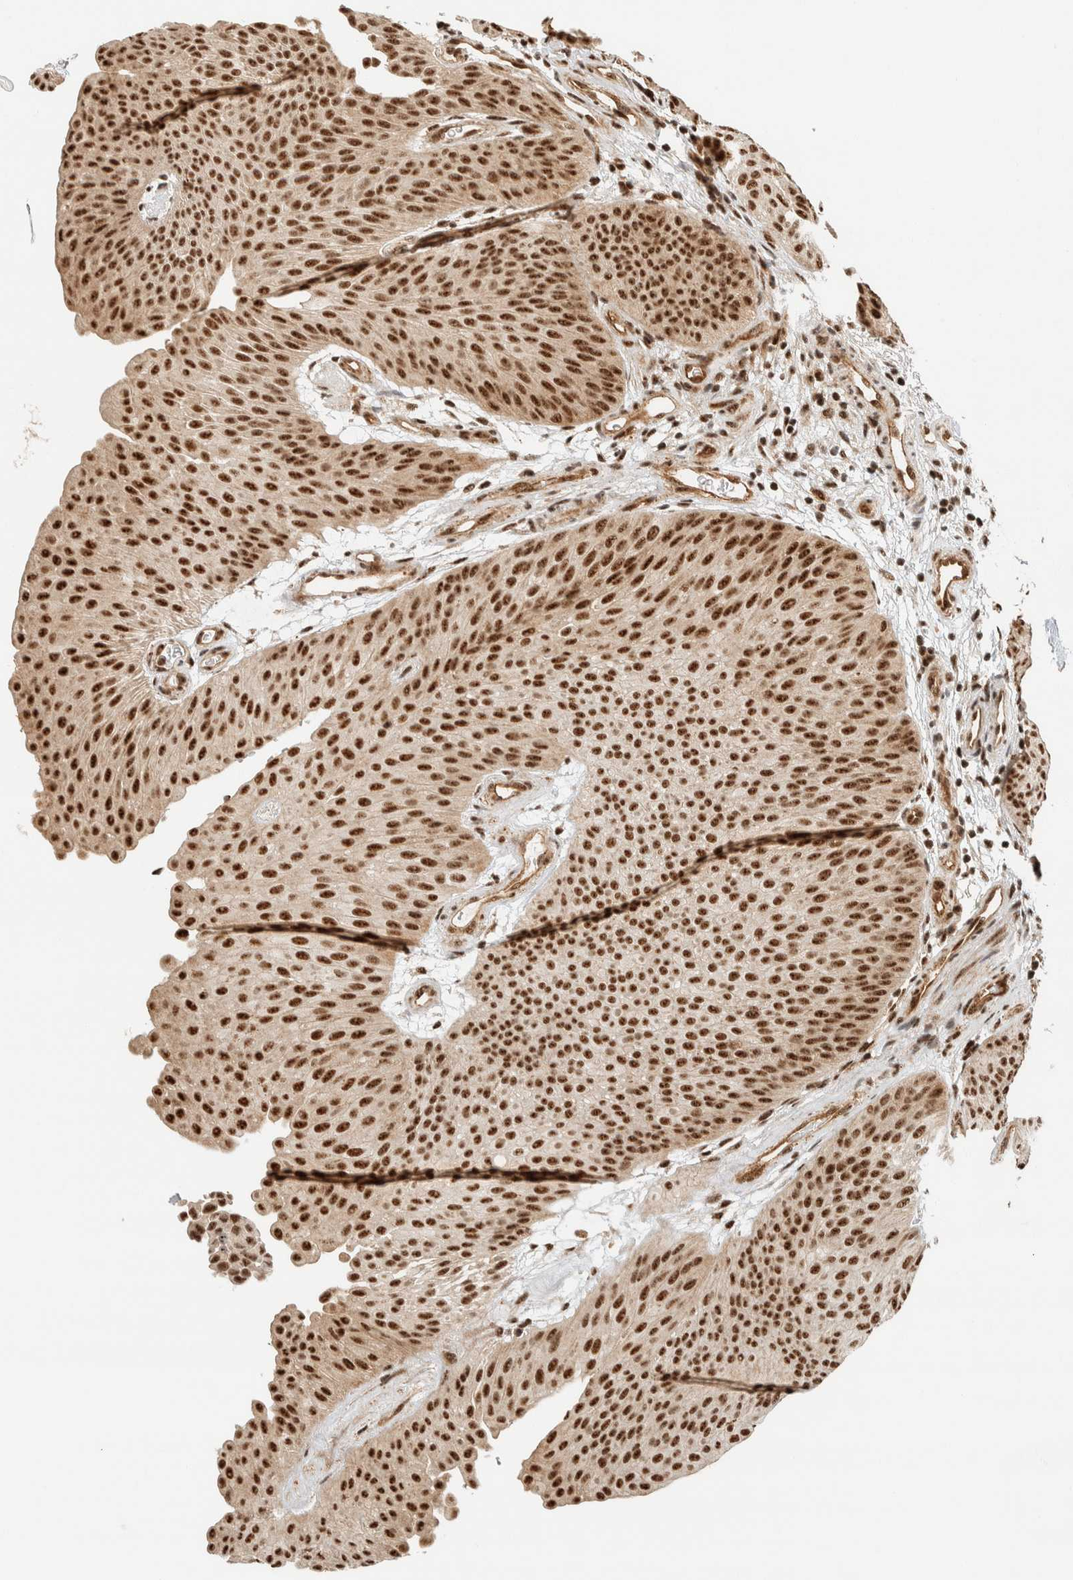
{"staining": {"intensity": "strong", "quantity": ">75%", "location": "nuclear"}, "tissue": "urothelial cancer", "cell_type": "Tumor cells", "image_type": "cancer", "snomed": [{"axis": "morphology", "description": "Urothelial carcinoma, Low grade"}, {"axis": "topography", "description": "Urinary bladder"}], "caption": "Approximately >75% of tumor cells in human urothelial cancer show strong nuclear protein positivity as visualized by brown immunohistochemical staining.", "gene": "SIK1", "patient": {"sex": "female", "age": 60}}